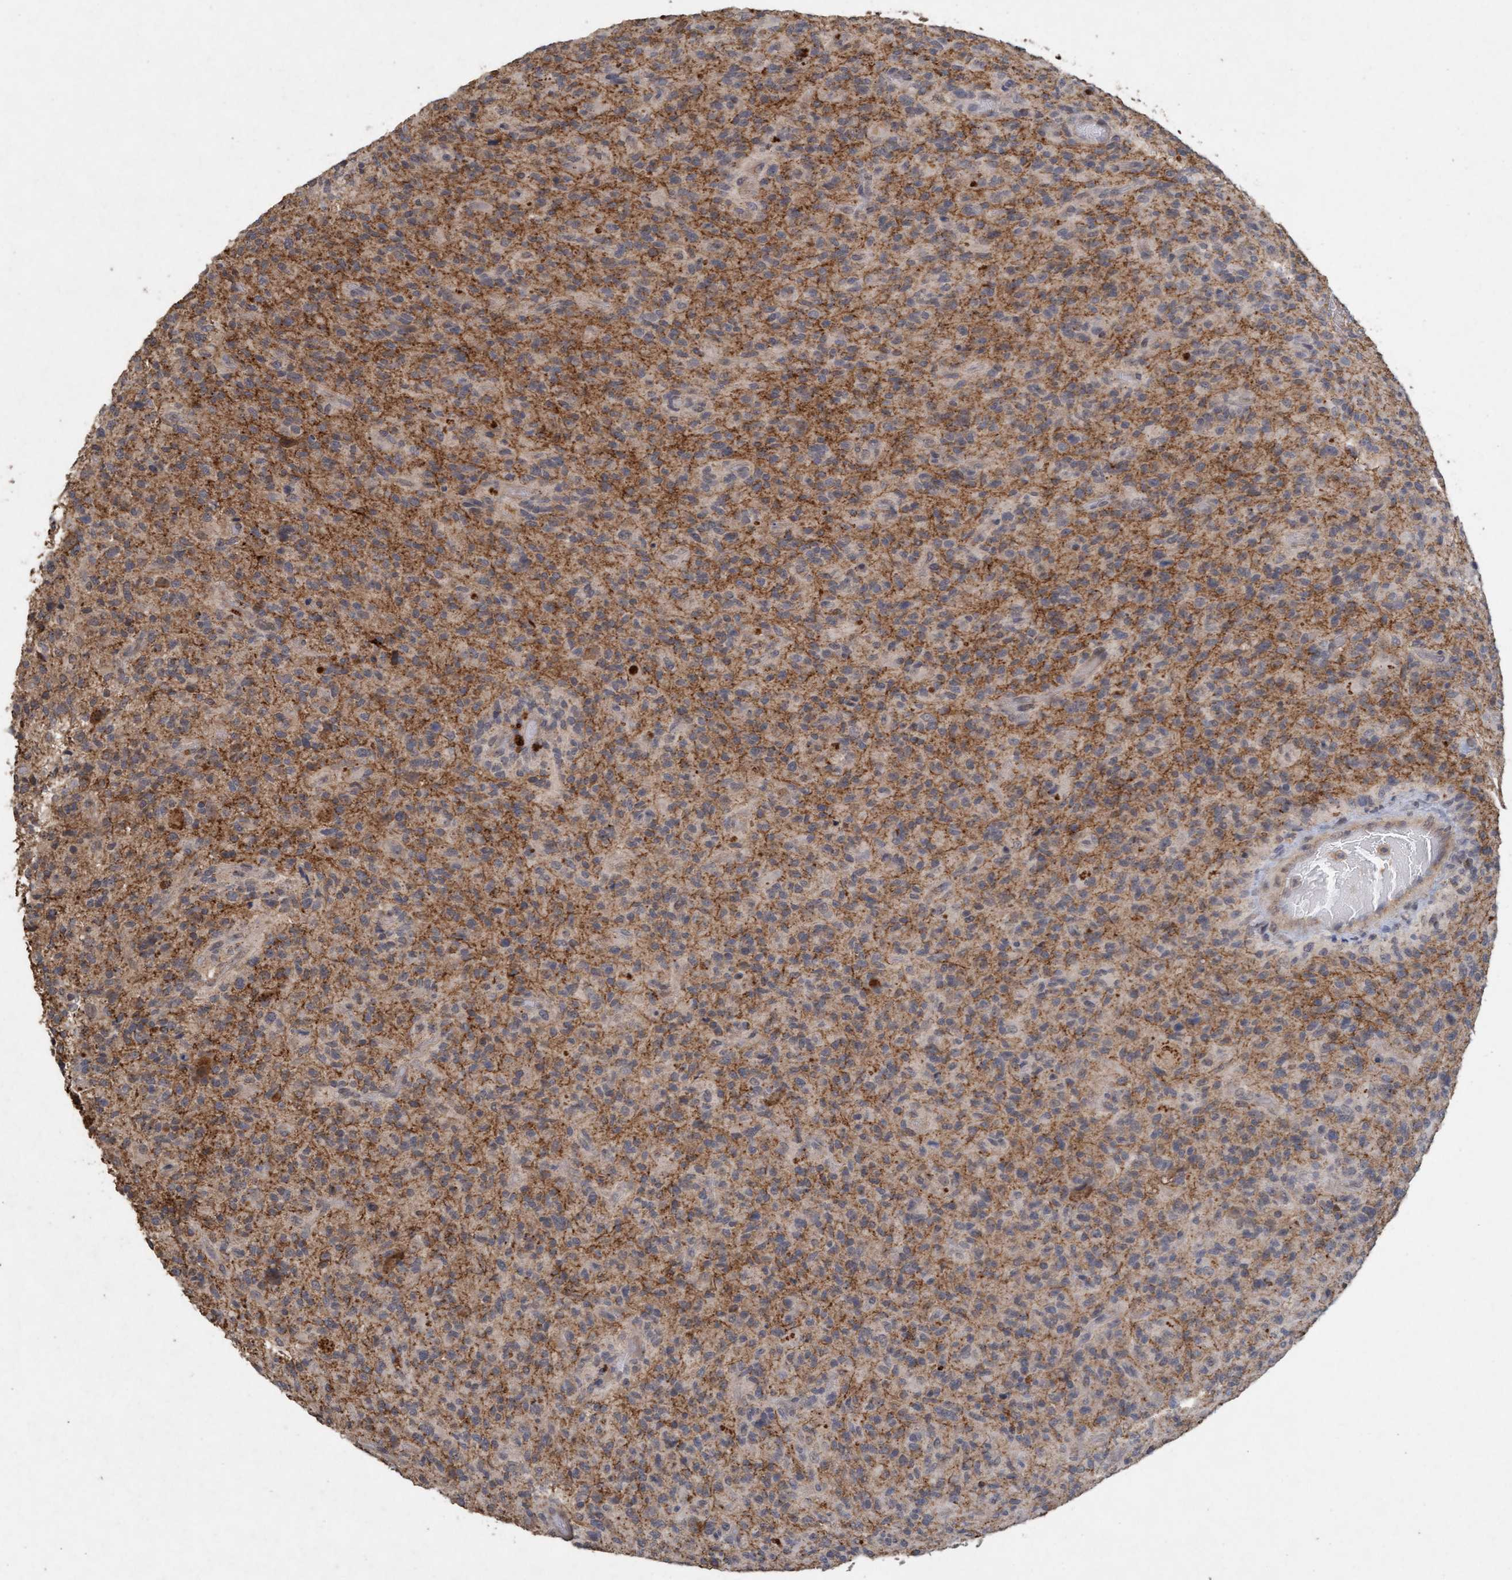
{"staining": {"intensity": "weak", "quantity": "25%-75%", "location": "cytoplasmic/membranous"}, "tissue": "glioma", "cell_type": "Tumor cells", "image_type": "cancer", "snomed": [{"axis": "morphology", "description": "Glioma, malignant, High grade"}, {"axis": "topography", "description": "Brain"}], "caption": "High-magnification brightfield microscopy of malignant glioma (high-grade) stained with DAB (brown) and counterstained with hematoxylin (blue). tumor cells exhibit weak cytoplasmic/membranous positivity is present in about25%-75% of cells. (Brightfield microscopy of DAB IHC at high magnification).", "gene": "VSIG8", "patient": {"sex": "male", "age": 71}}